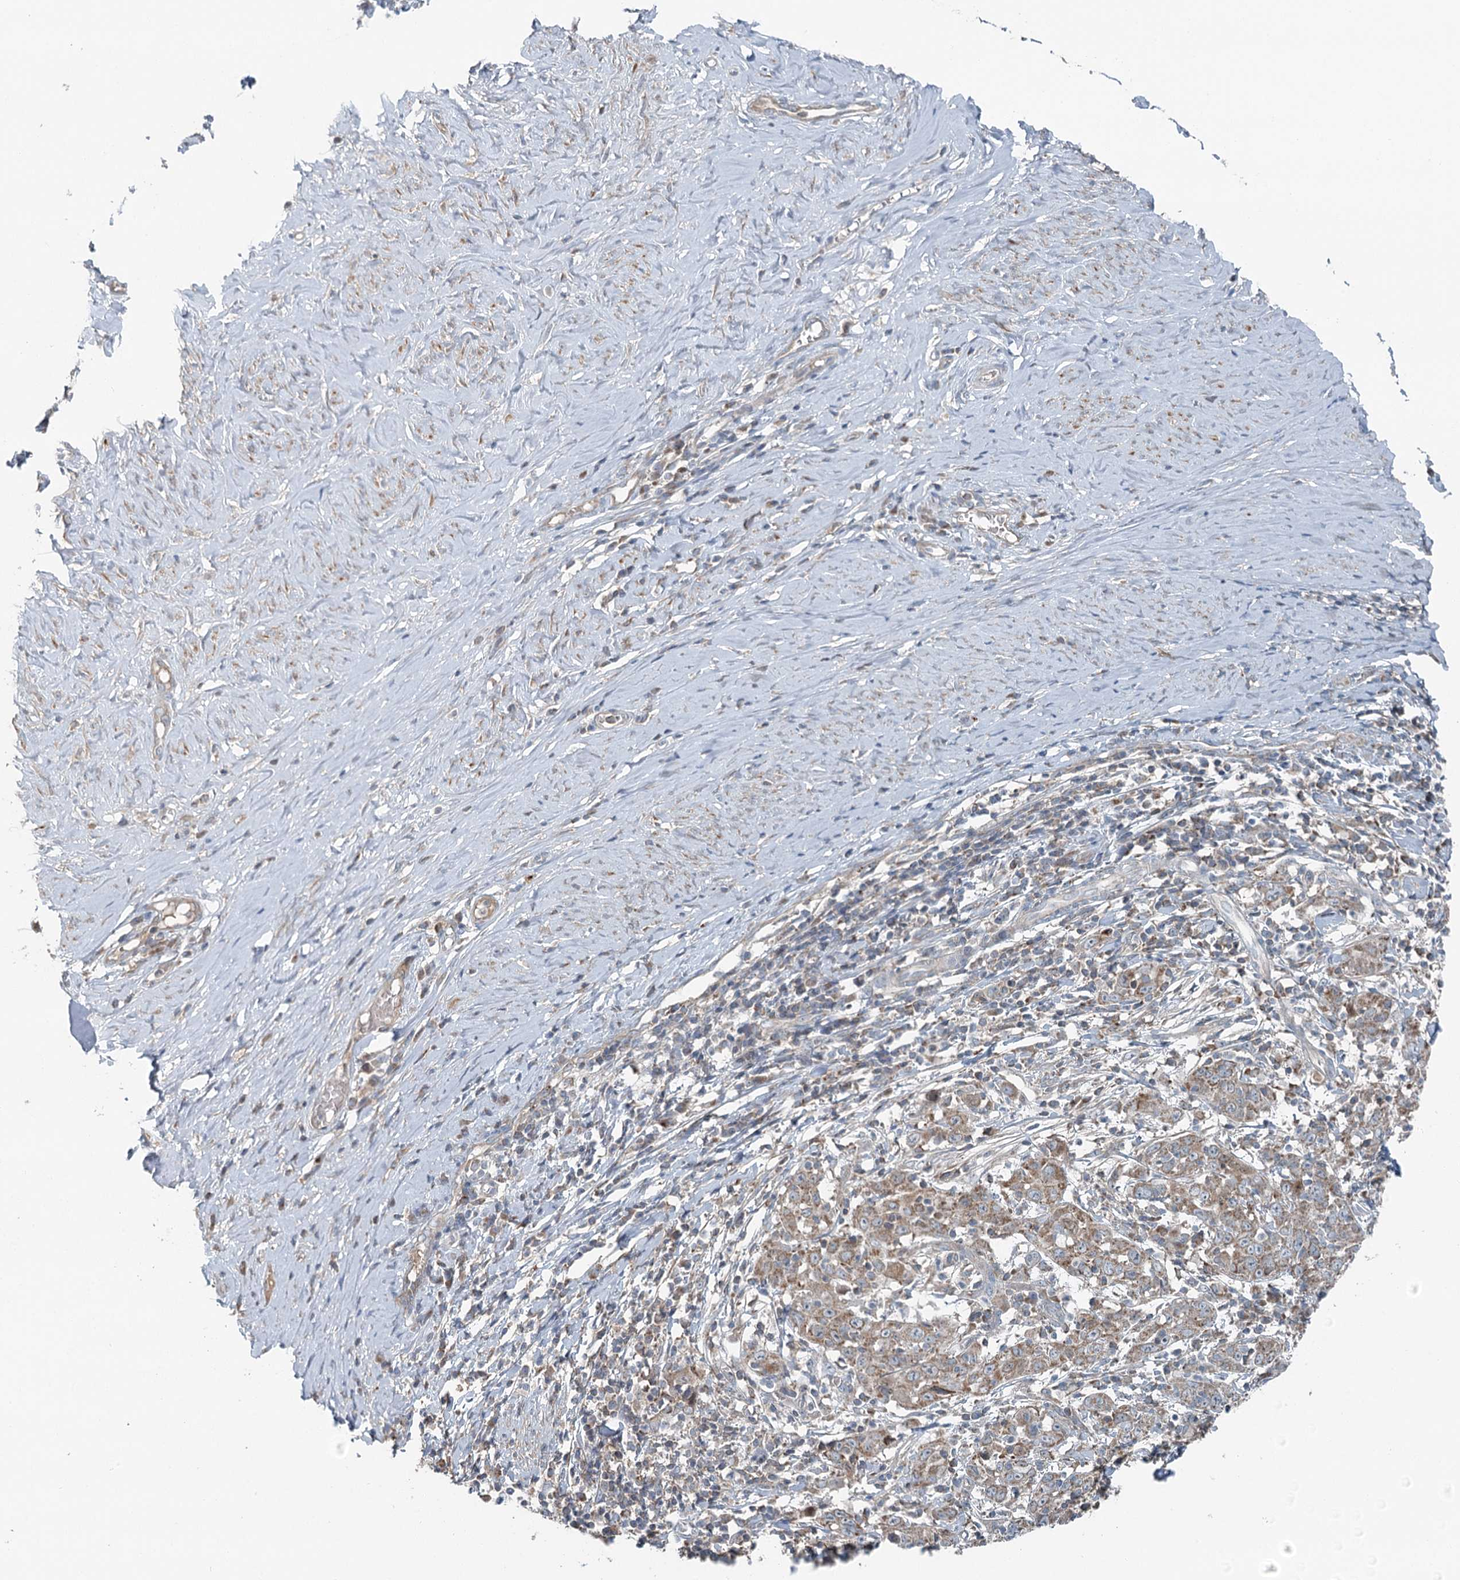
{"staining": {"intensity": "weak", "quantity": ">75%", "location": "cytoplasmic/membranous"}, "tissue": "cervical cancer", "cell_type": "Tumor cells", "image_type": "cancer", "snomed": [{"axis": "morphology", "description": "Squamous cell carcinoma, NOS"}, {"axis": "topography", "description": "Cervix"}], "caption": "Weak cytoplasmic/membranous staining for a protein is appreciated in approximately >75% of tumor cells of cervical cancer using immunohistochemistry.", "gene": "CHCHD5", "patient": {"sex": "female", "age": 46}}